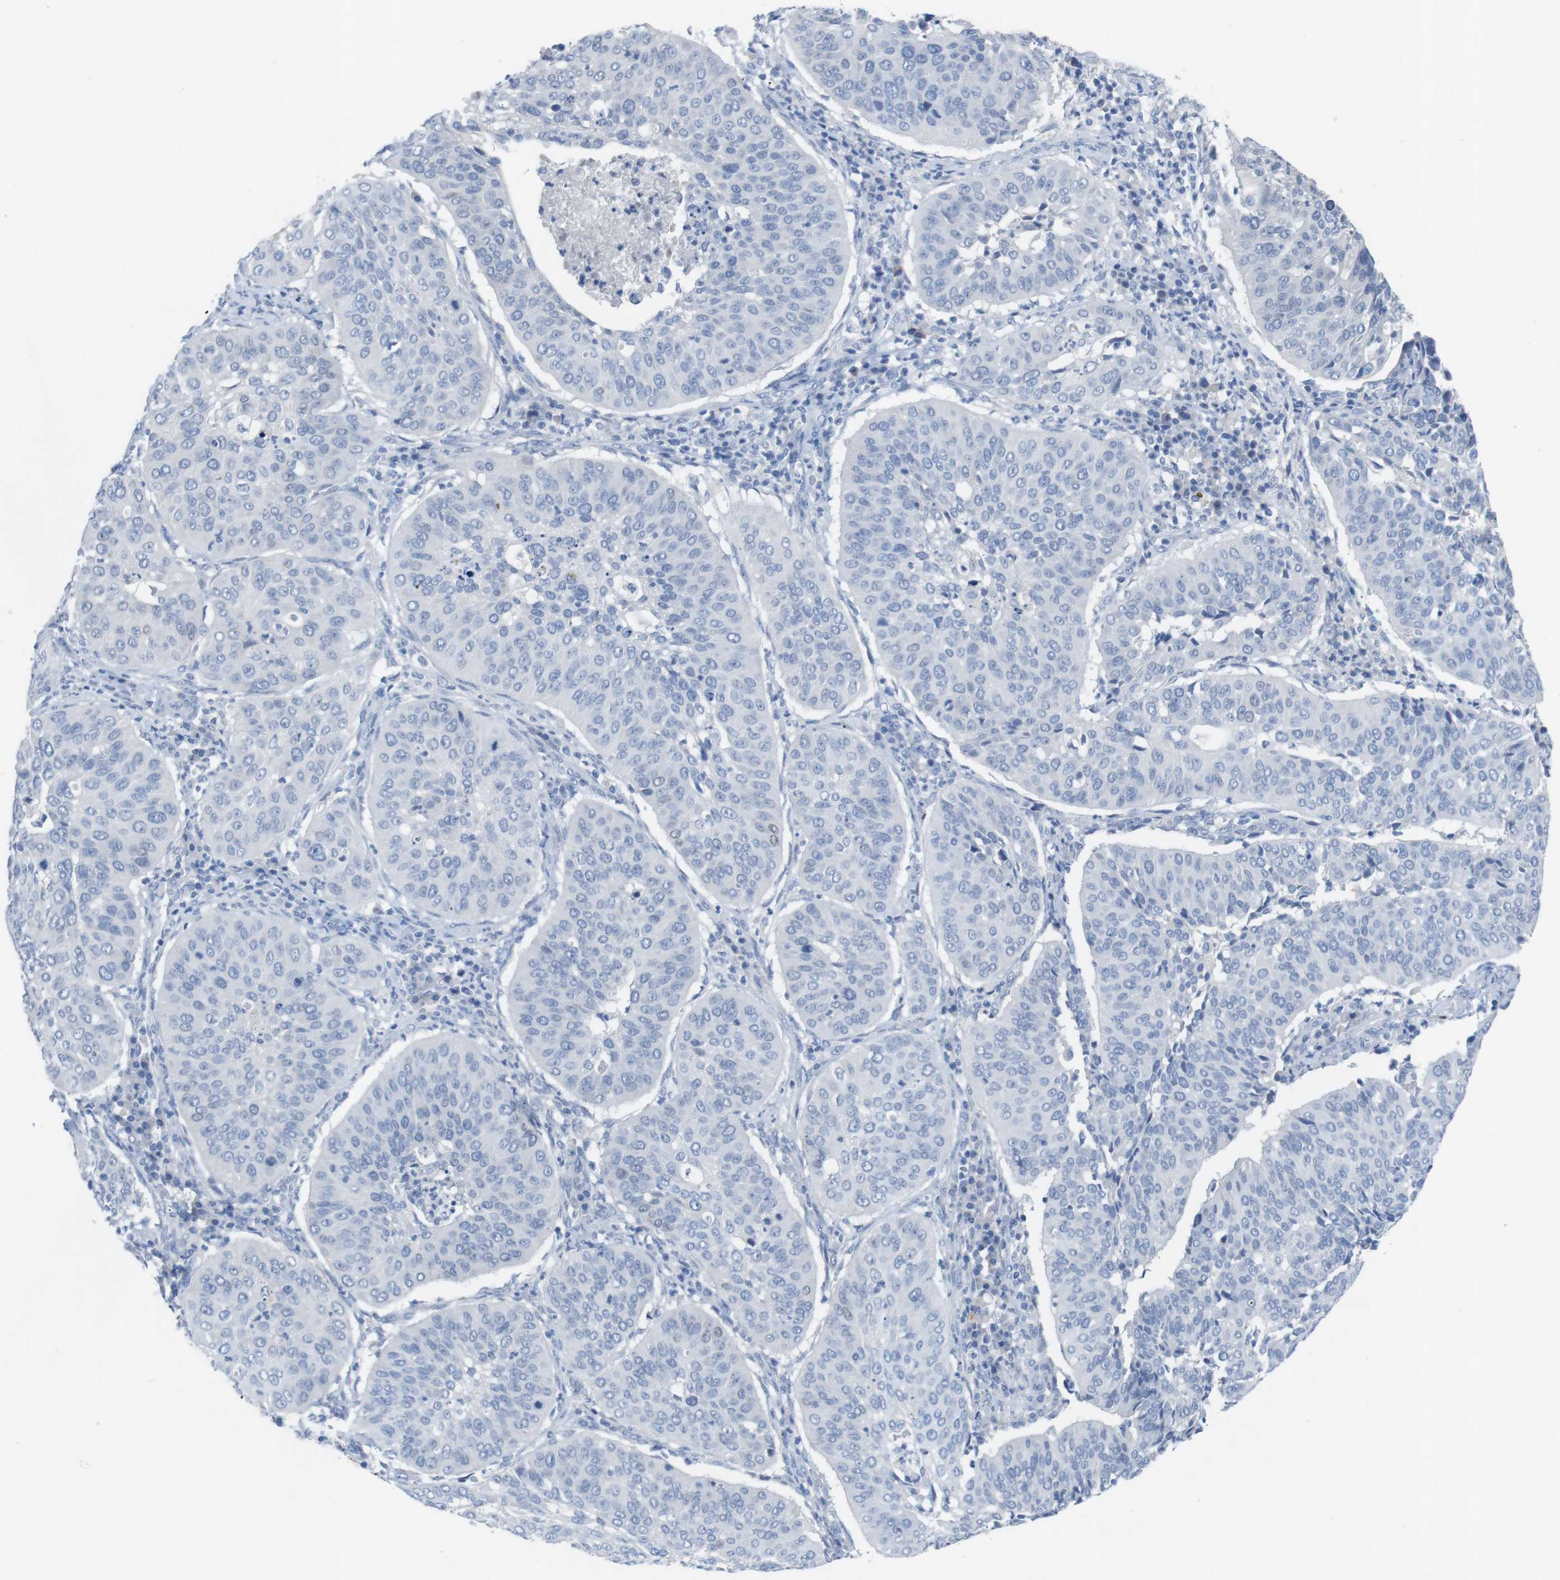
{"staining": {"intensity": "negative", "quantity": "none", "location": "none"}, "tissue": "cervical cancer", "cell_type": "Tumor cells", "image_type": "cancer", "snomed": [{"axis": "morphology", "description": "Normal tissue, NOS"}, {"axis": "morphology", "description": "Squamous cell carcinoma, NOS"}, {"axis": "topography", "description": "Cervix"}], "caption": "DAB (3,3'-diaminobenzidine) immunohistochemical staining of squamous cell carcinoma (cervical) displays no significant staining in tumor cells. (DAB (3,3'-diaminobenzidine) immunohistochemistry, high magnification).", "gene": "SALL4", "patient": {"sex": "female", "age": 39}}